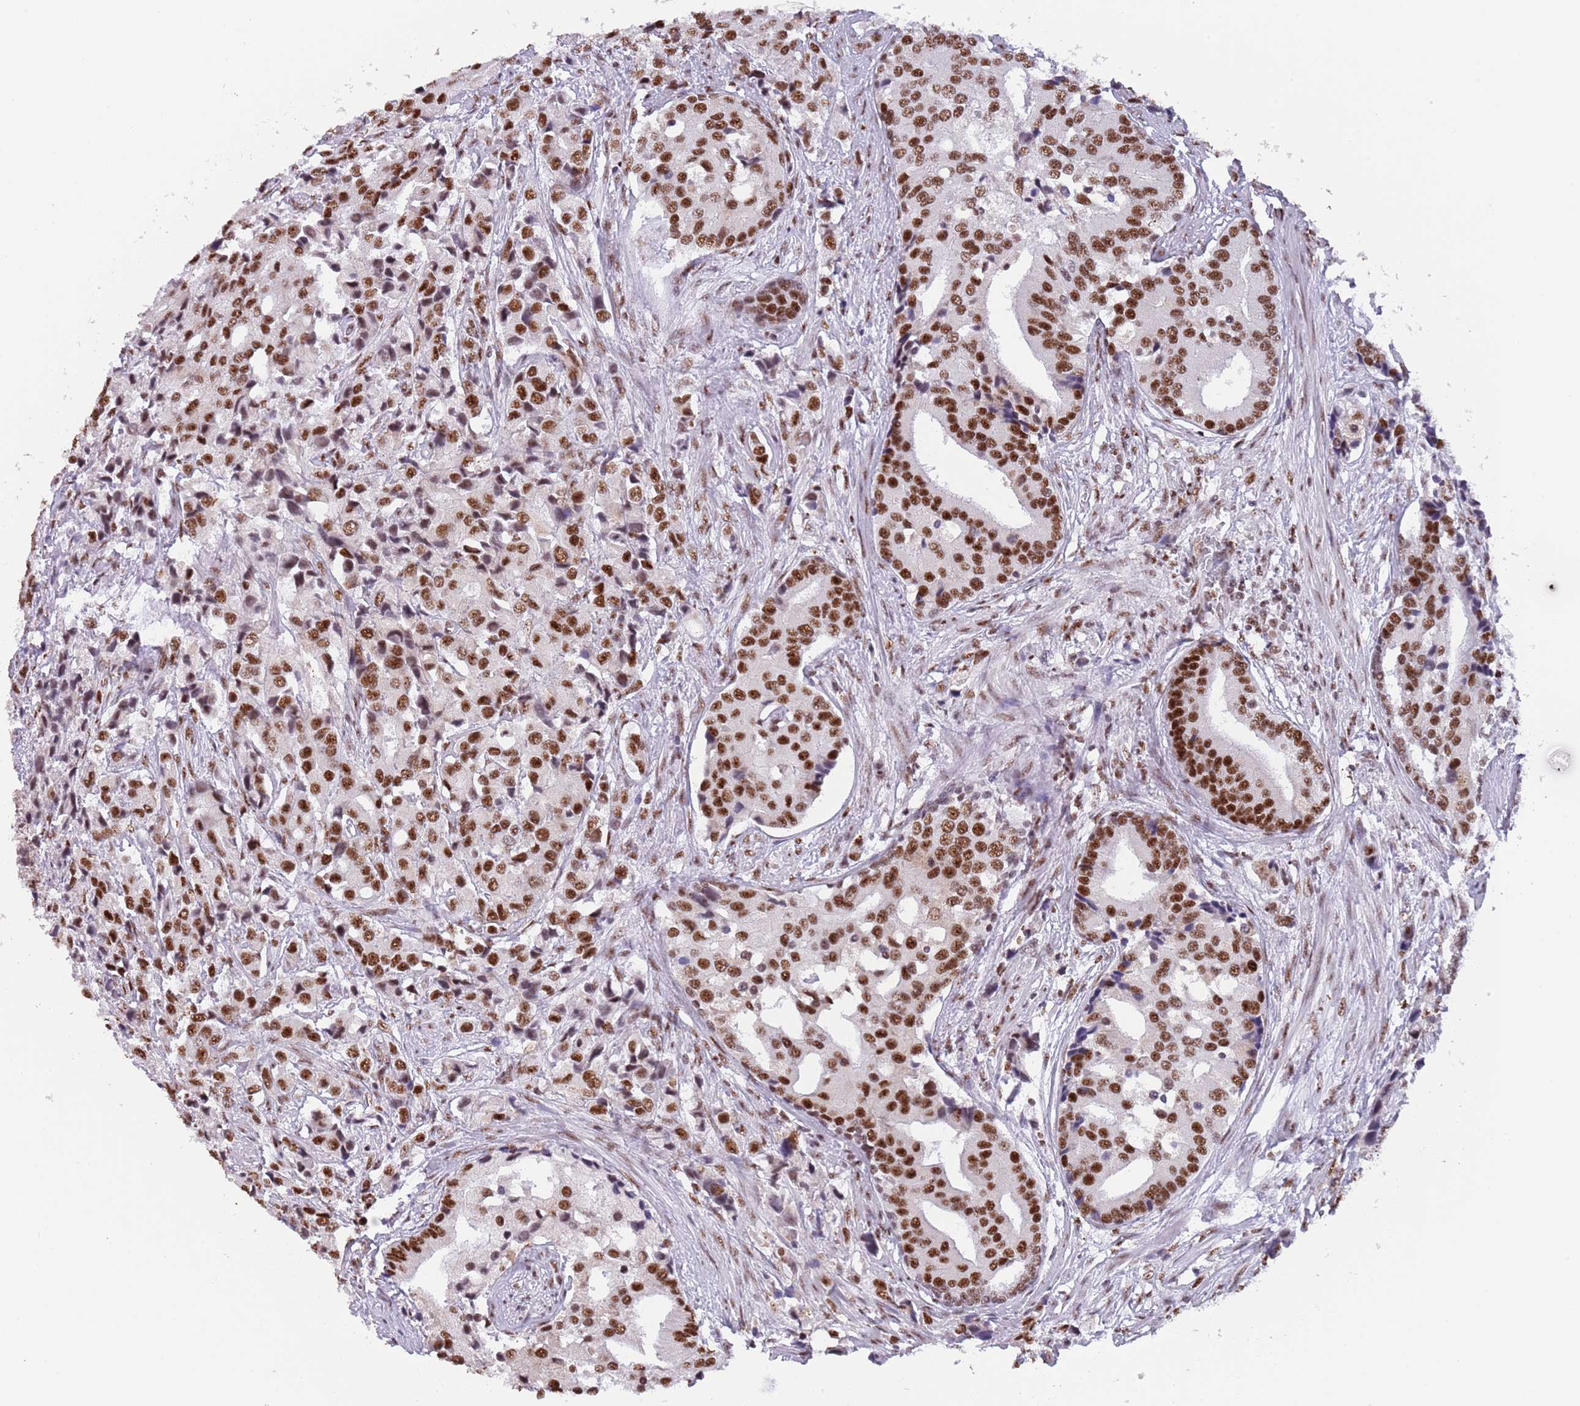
{"staining": {"intensity": "strong", "quantity": ">75%", "location": "nuclear"}, "tissue": "prostate cancer", "cell_type": "Tumor cells", "image_type": "cancer", "snomed": [{"axis": "morphology", "description": "Adenocarcinoma, High grade"}, {"axis": "topography", "description": "Prostate"}], "caption": "High-magnification brightfield microscopy of prostate adenocarcinoma (high-grade) stained with DAB (3,3'-diaminobenzidine) (brown) and counterstained with hematoxylin (blue). tumor cells exhibit strong nuclear expression is appreciated in approximately>75% of cells.", "gene": "SF3A2", "patient": {"sex": "male", "age": 62}}